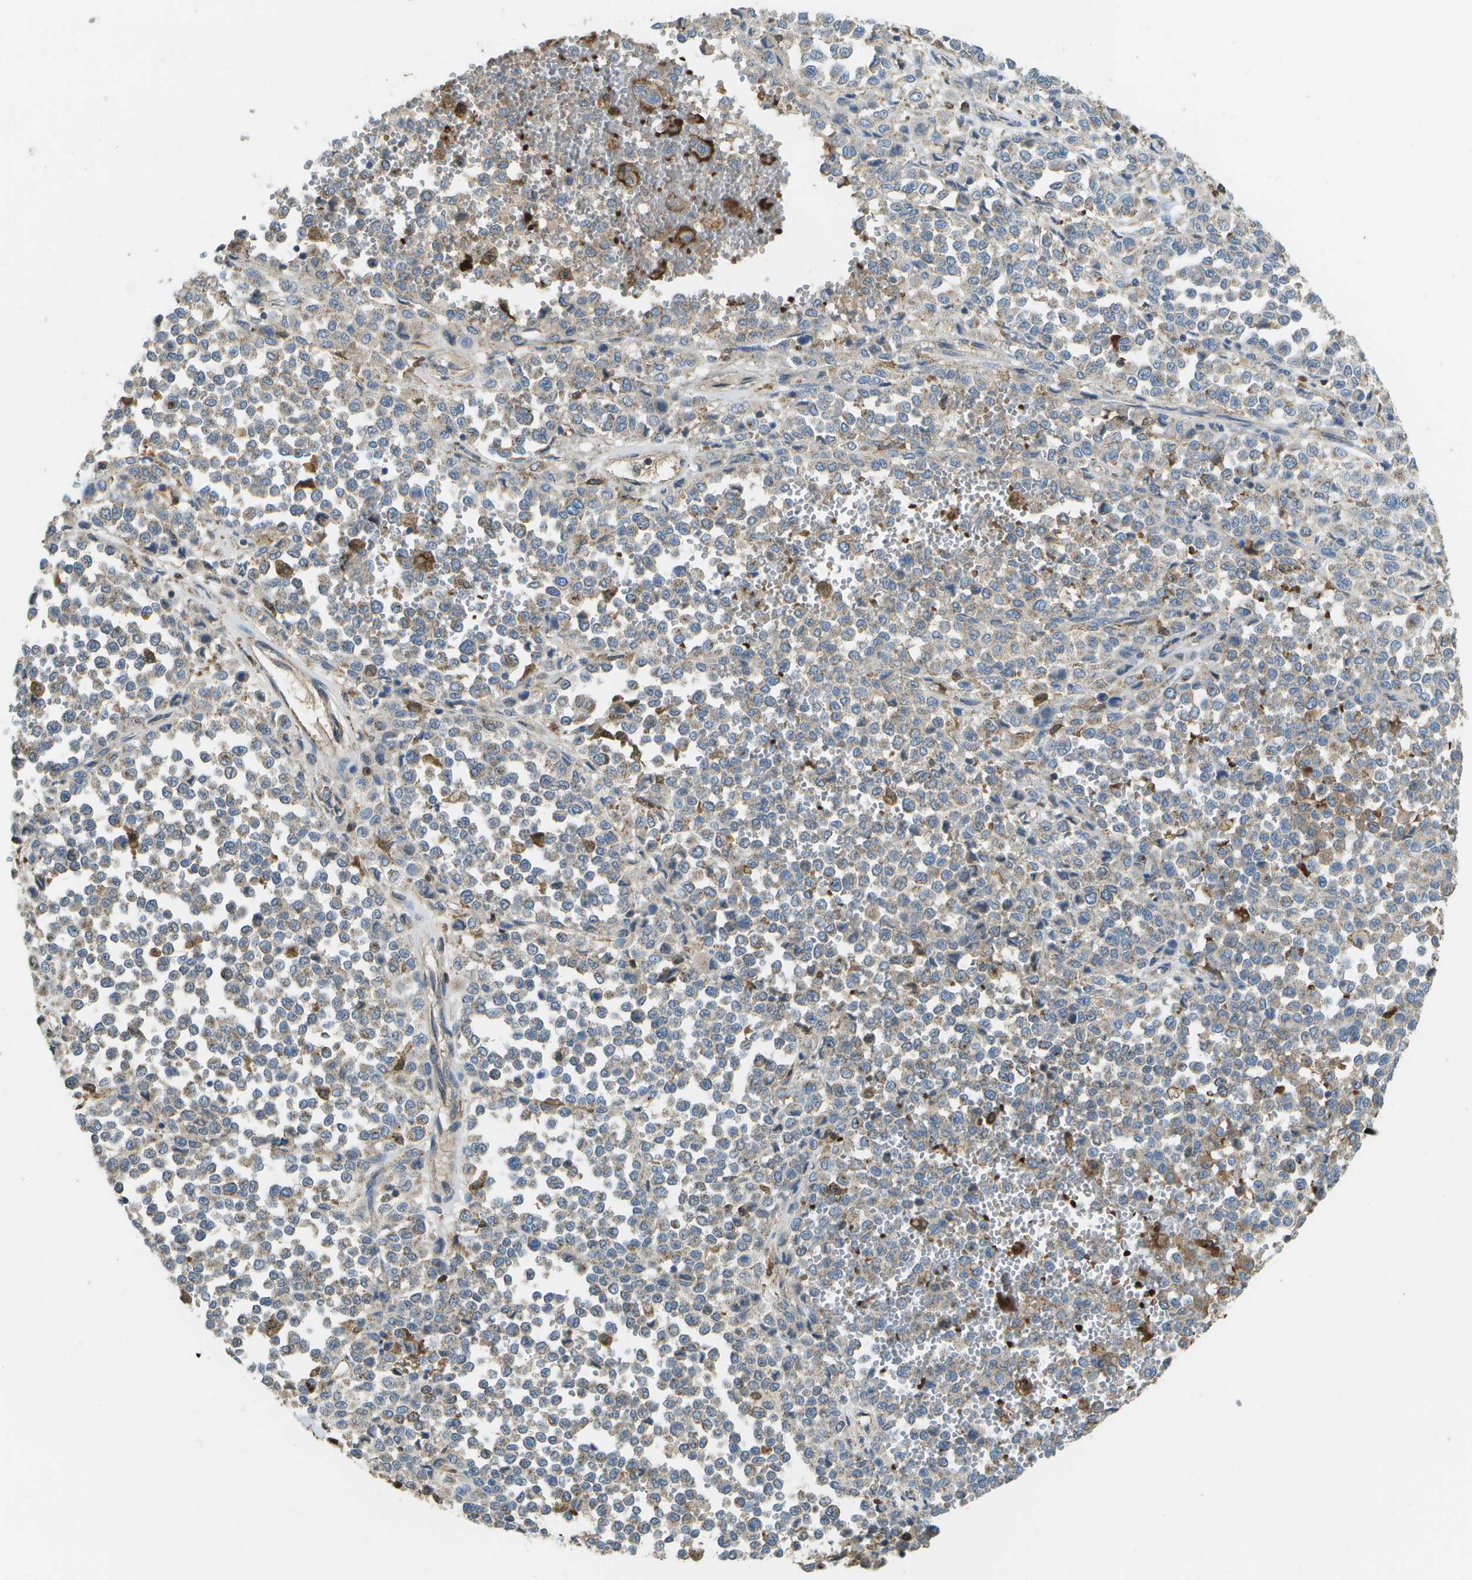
{"staining": {"intensity": "negative", "quantity": "none", "location": "none"}, "tissue": "melanoma", "cell_type": "Tumor cells", "image_type": "cancer", "snomed": [{"axis": "morphology", "description": "Malignant melanoma, Metastatic site"}, {"axis": "topography", "description": "Pancreas"}], "caption": "DAB (3,3'-diaminobenzidine) immunohistochemical staining of human malignant melanoma (metastatic site) shows no significant staining in tumor cells.", "gene": "CACHD1", "patient": {"sex": "female", "age": 30}}